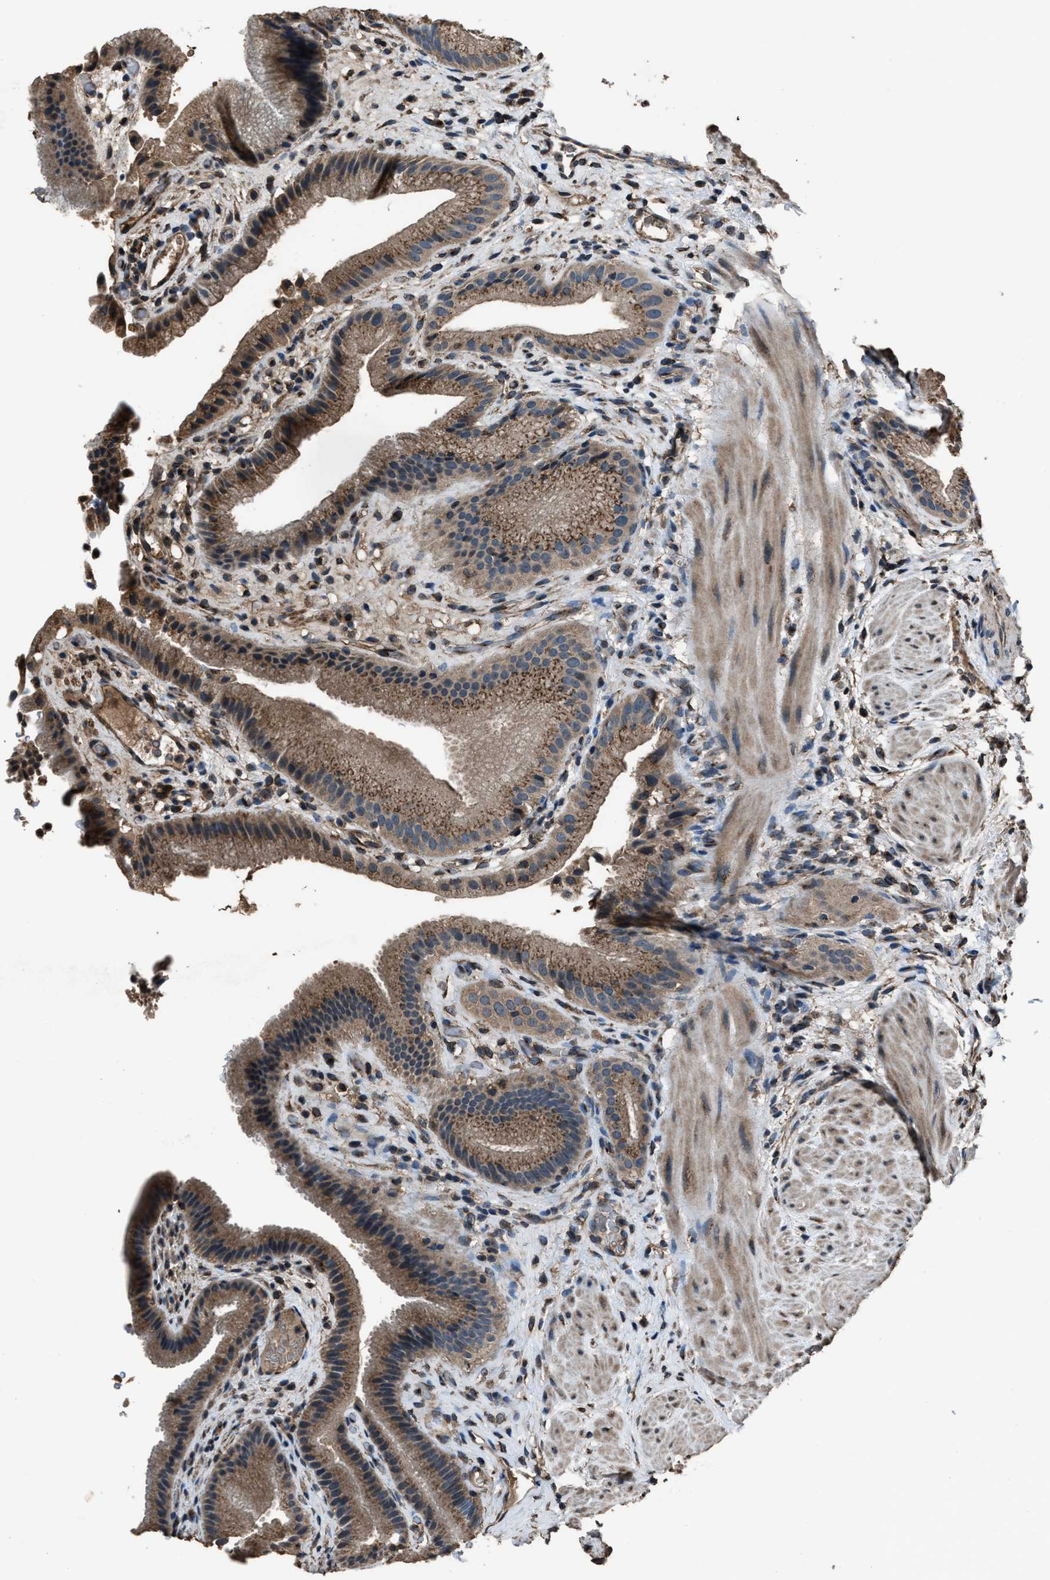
{"staining": {"intensity": "strong", "quantity": ">75%", "location": "cytoplasmic/membranous"}, "tissue": "gallbladder", "cell_type": "Glandular cells", "image_type": "normal", "snomed": [{"axis": "morphology", "description": "Normal tissue, NOS"}, {"axis": "topography", "description": "Gallbladder"}], "caption": "Immunohistochemistry (IHC) micrograph of unremarkable gallbladder stained for a protein (brown), which exhibits high levels of strong cytoplasmic/membranous expression in about >75% of glandular cells.", "gene": "SLC38A10", "patient": {"sex": "male", "age": 49}}